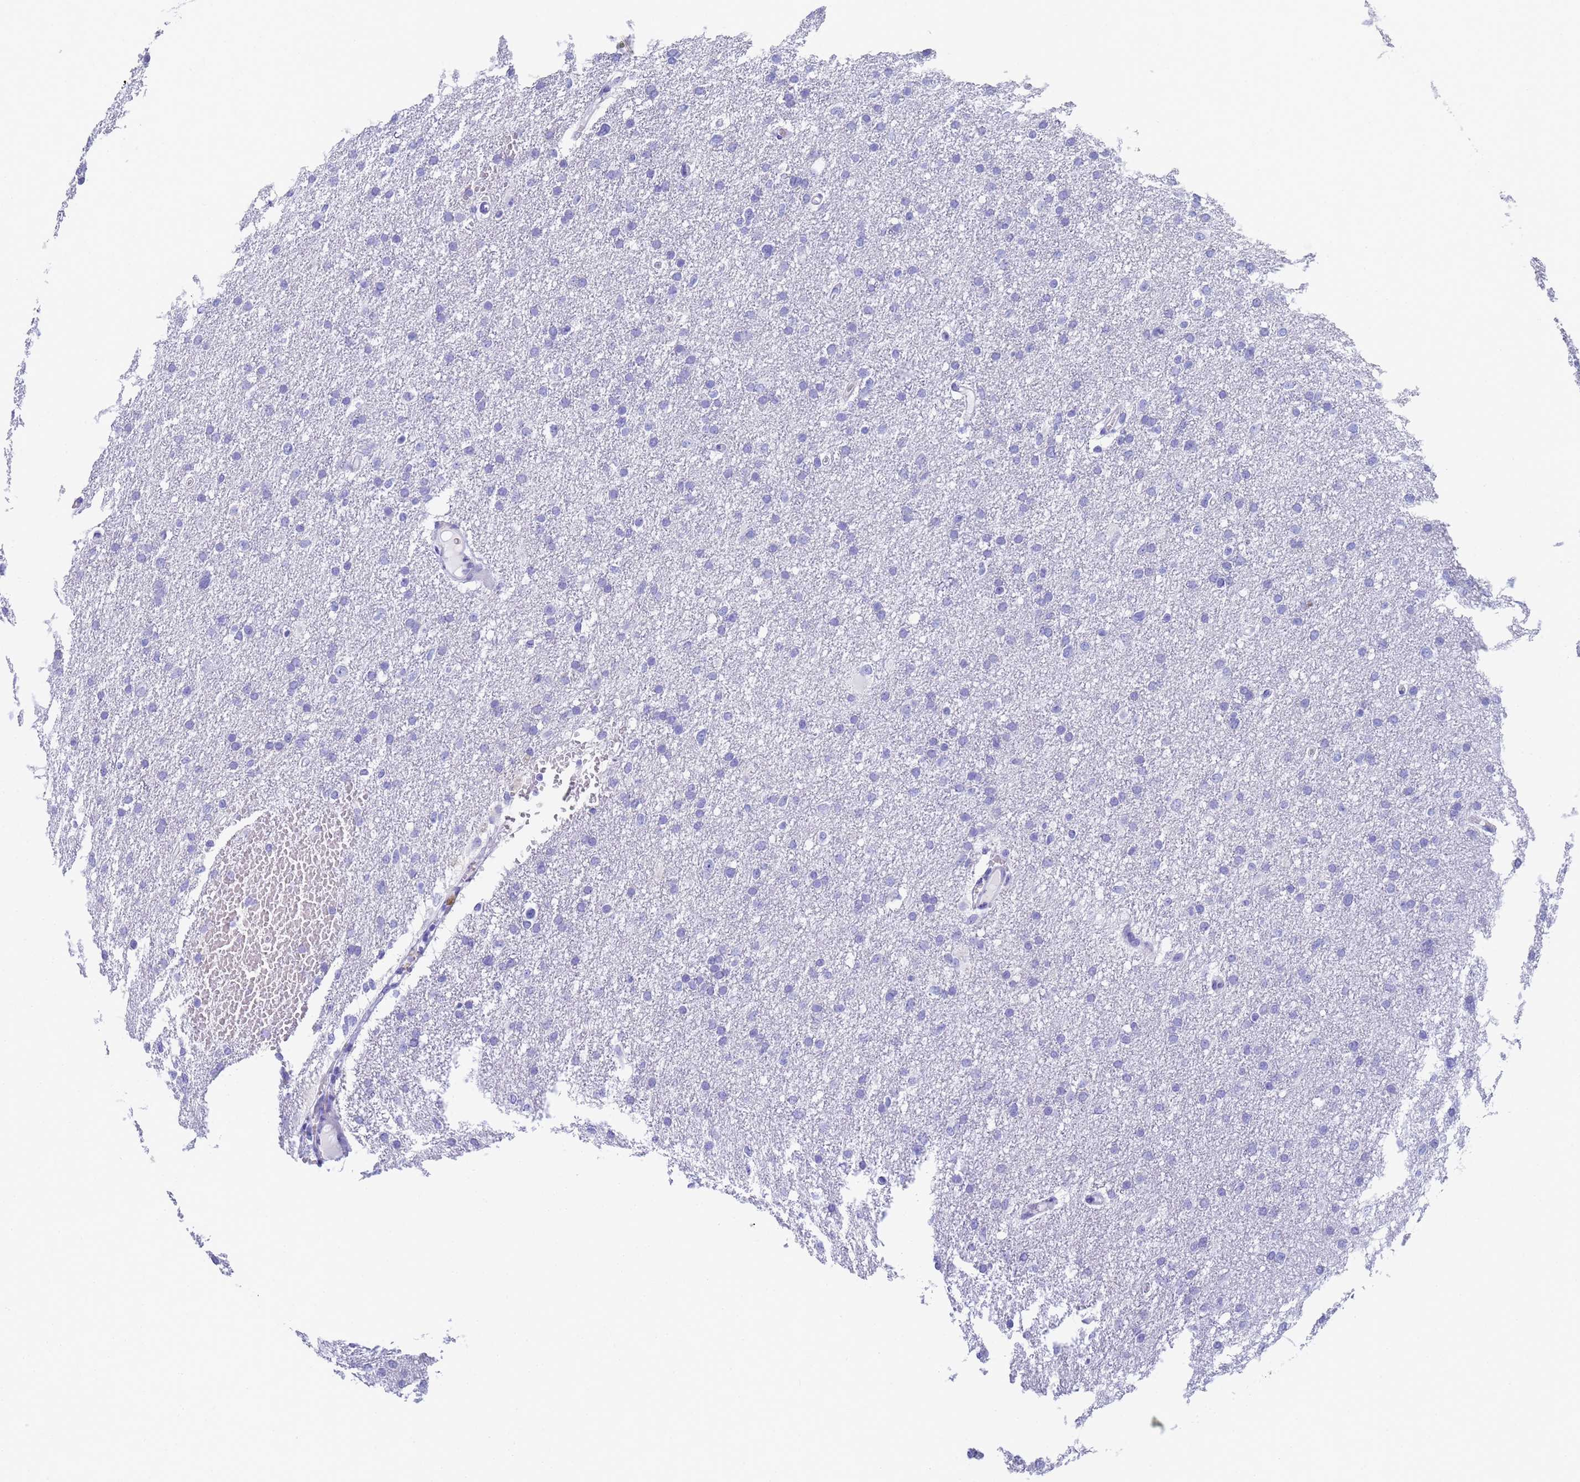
{"staining": {"intensity": "negative", "quantity": "none", "location": "none"}, "tissue": "glioma", "cell_type": "Tumor cells", "image_type": "cancer", "snomed": [{"axis": "morphology", "description": "Glioma, malignant, High grade"}, {"axis": "topography", "description": "Cerebral cortex"}], "caption": "Immunohistochemical staining of malignant glioma (high-grade) reveals no significant positivity in tumor cells.", "gene": "STATH", "patient": {"sex": "female", "age": 36}}